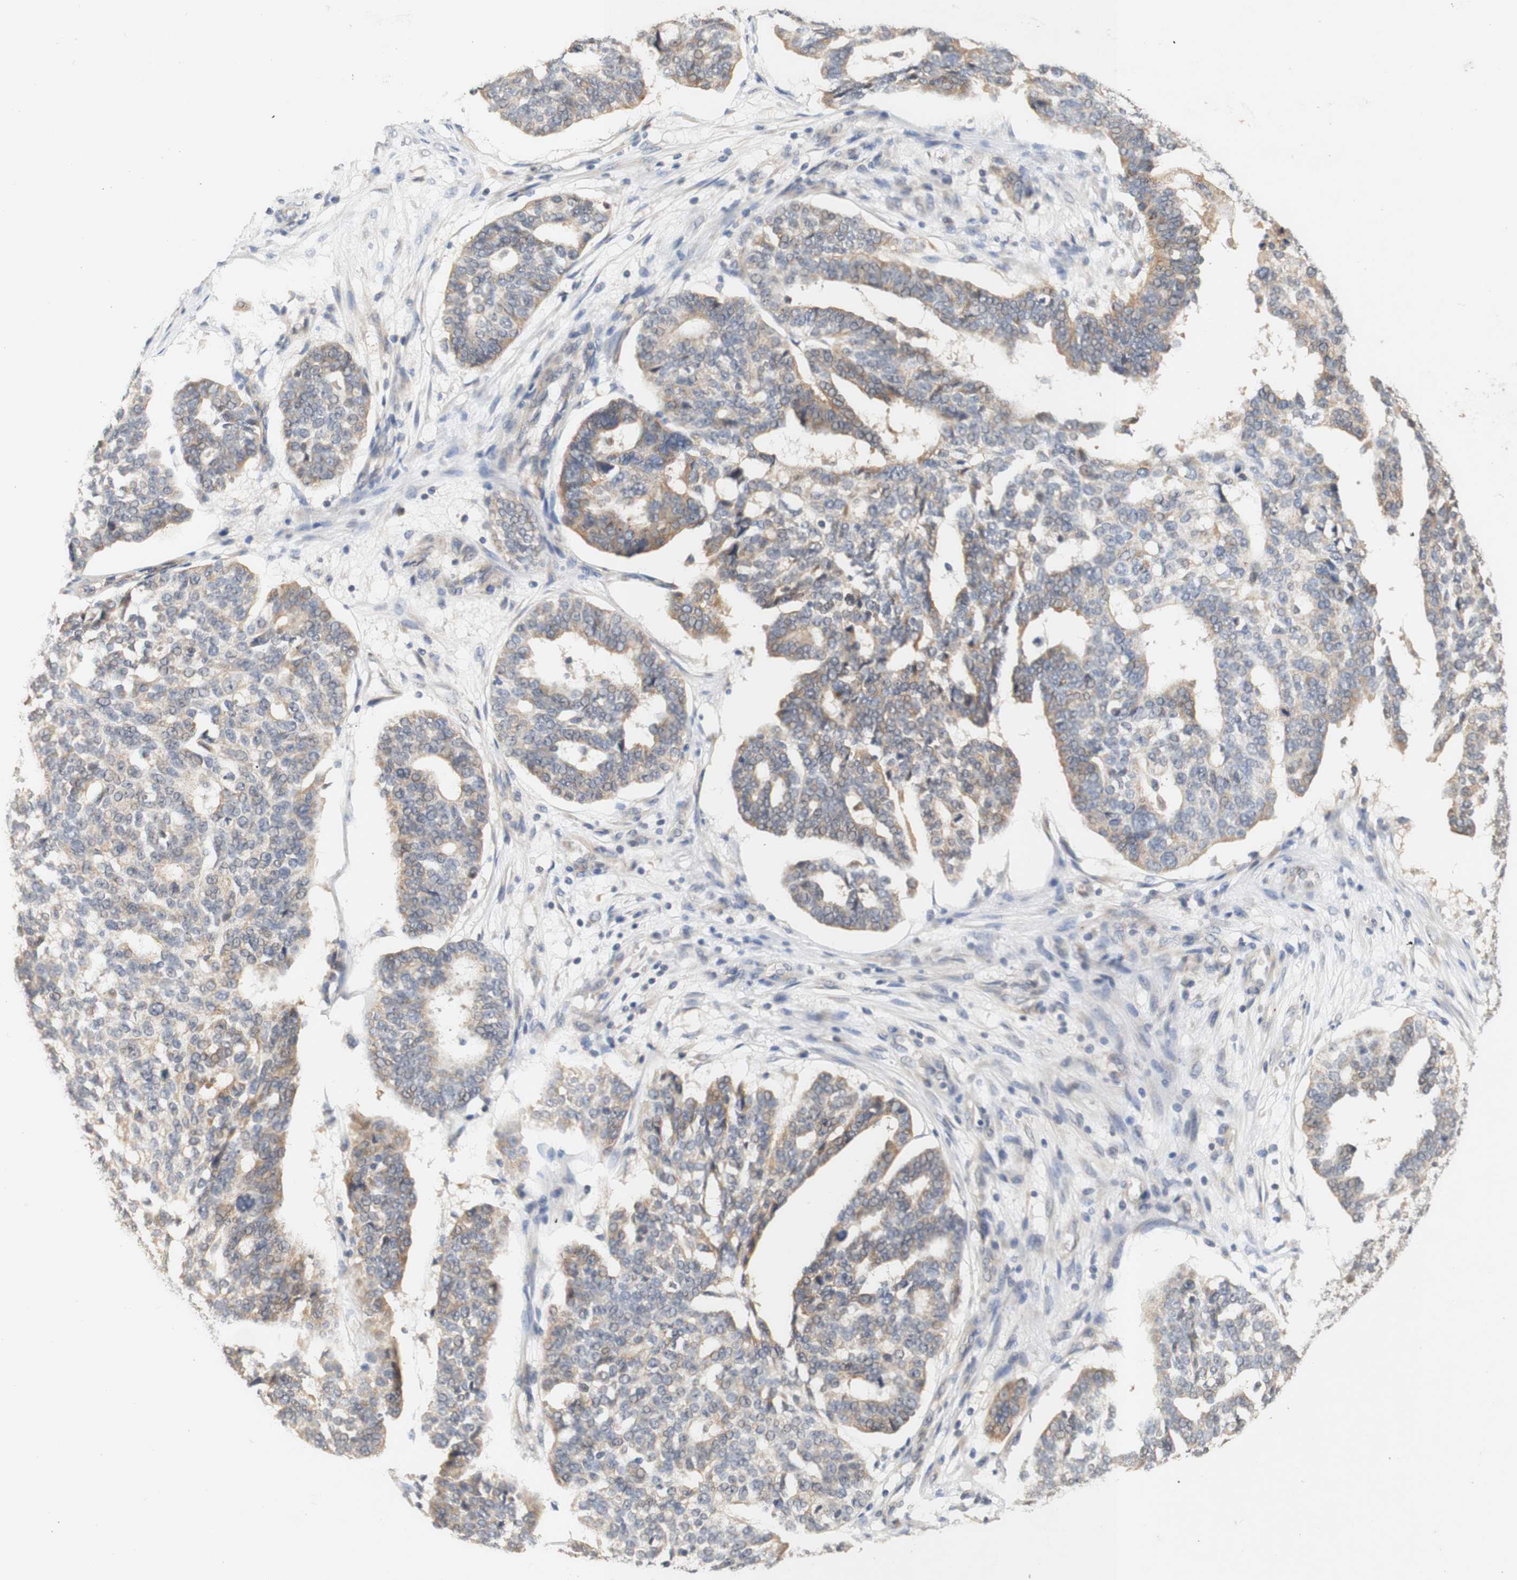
{"staining": {"intensity": "weak", "quantity": ">75%", "location": "cytoplasmic/membranous"}, "tissue": "ovarian cancer", "cell_type": "Tumor cells", "image_type": "cancer", "snomed": [{"axis": "morphology", "description": "Cystadenocarcinoma, serous, NOS"}, {"axis": "topography", "description": "Ovary"}], "caption": "Tumor cells demonstrate weak cytoplasmic/membranous staining in approximately >75% of cells in serous cystadenocarcinoma (ovarian).", "gene": "PIN1", "patient": {"sex": "female", "age": 59}}